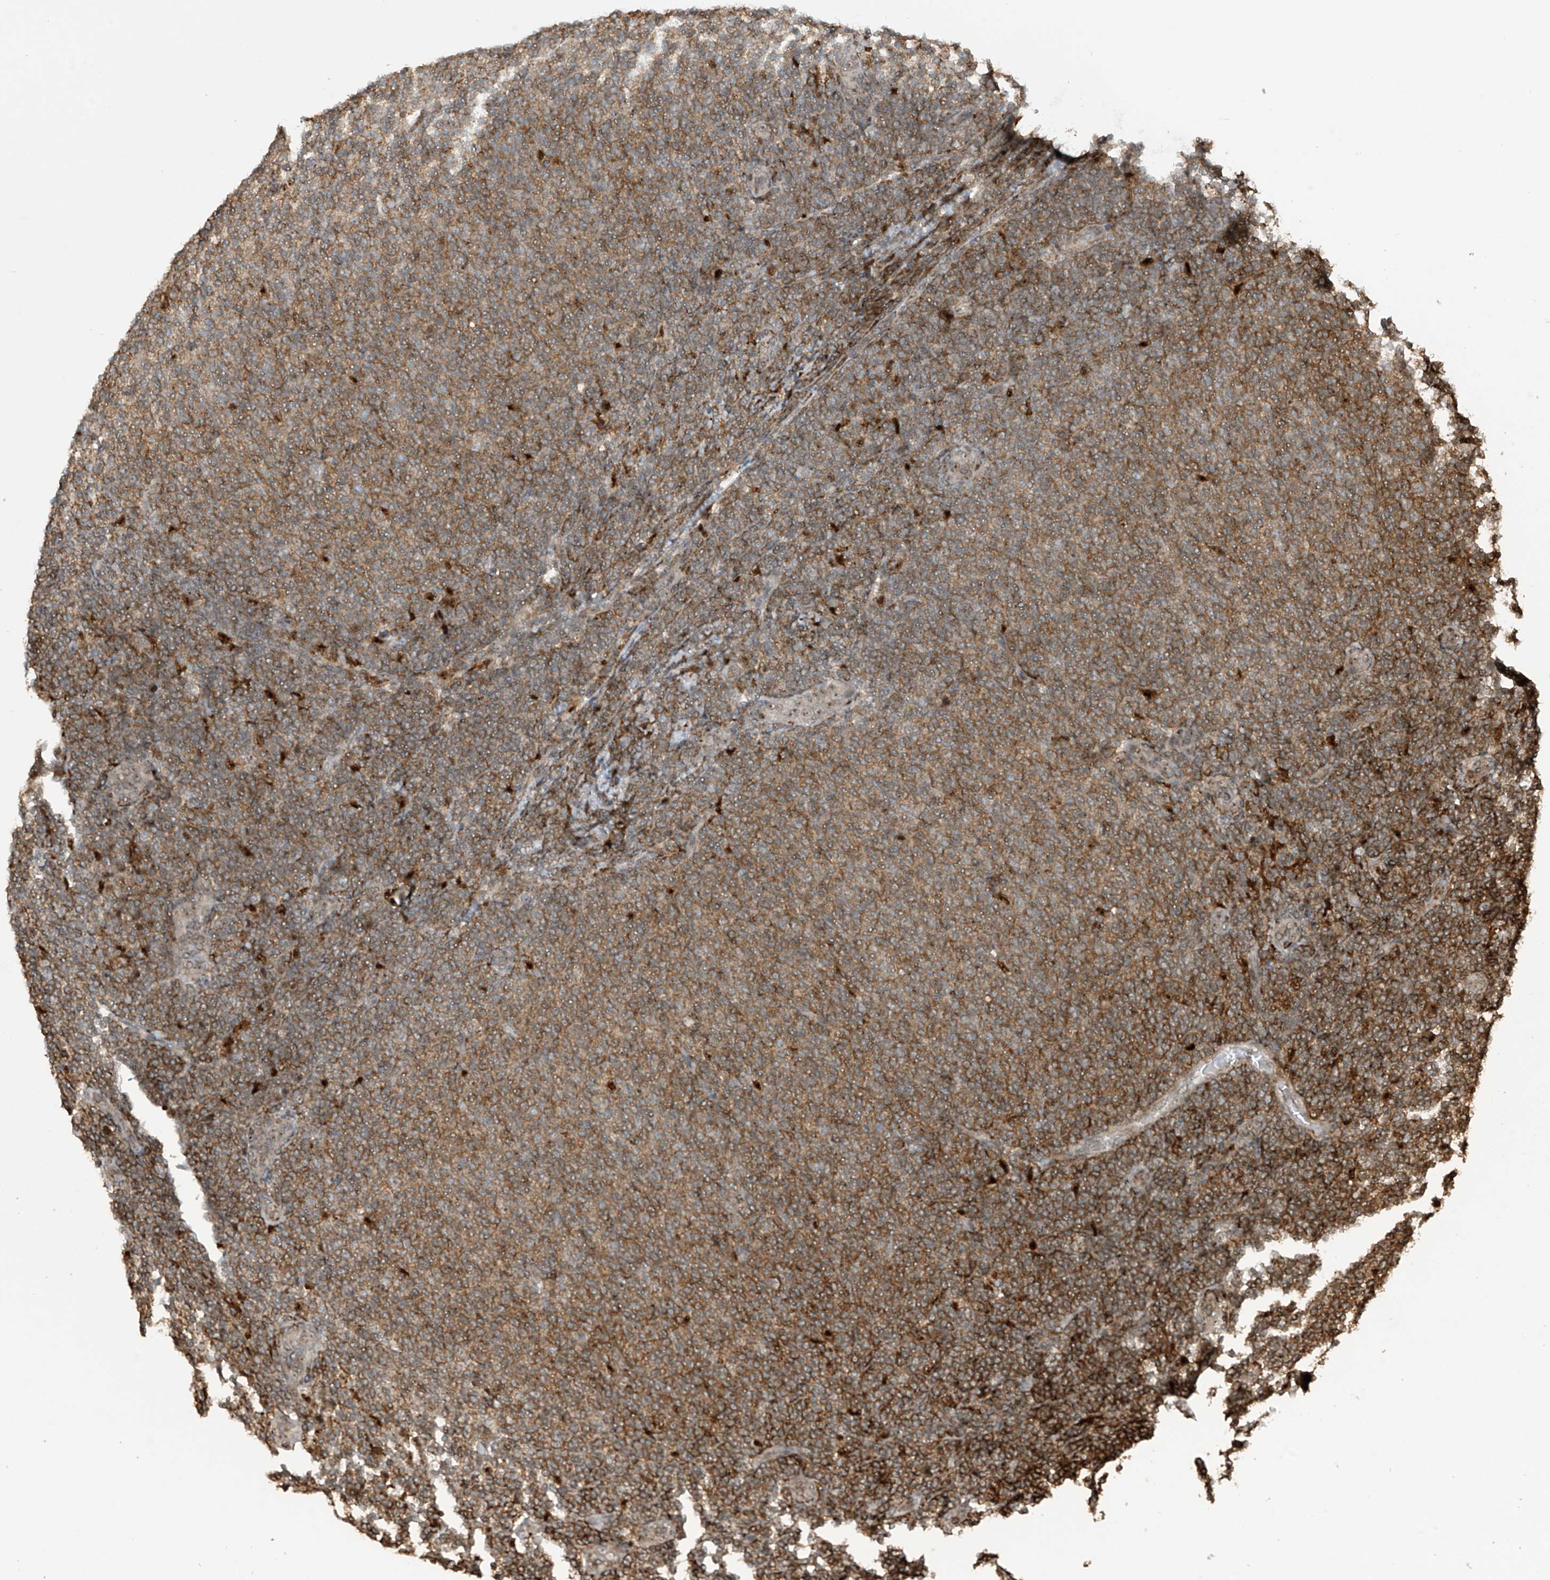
{"staining": {"intensity": "moderate", "quantity": ">75%", "location": "cytoplasmic/membranous"}, "tissue": "lymphoma", "cell_type": "Tumor cells", "image_type": "cancer", "snomed": [{"axis": "morphology", "description": "Malignant lymphoma, non-Hodgkin's type, Low grade"}, {"axis": "topography", "description": "Lymph node"}], "caption": "Lymphoma stained for a protein reveals moderate cytoplasmic/membranous positivity in tumor cells.", "gene": "REPIN1", "patient": {"sex": "male", "age": 66}}